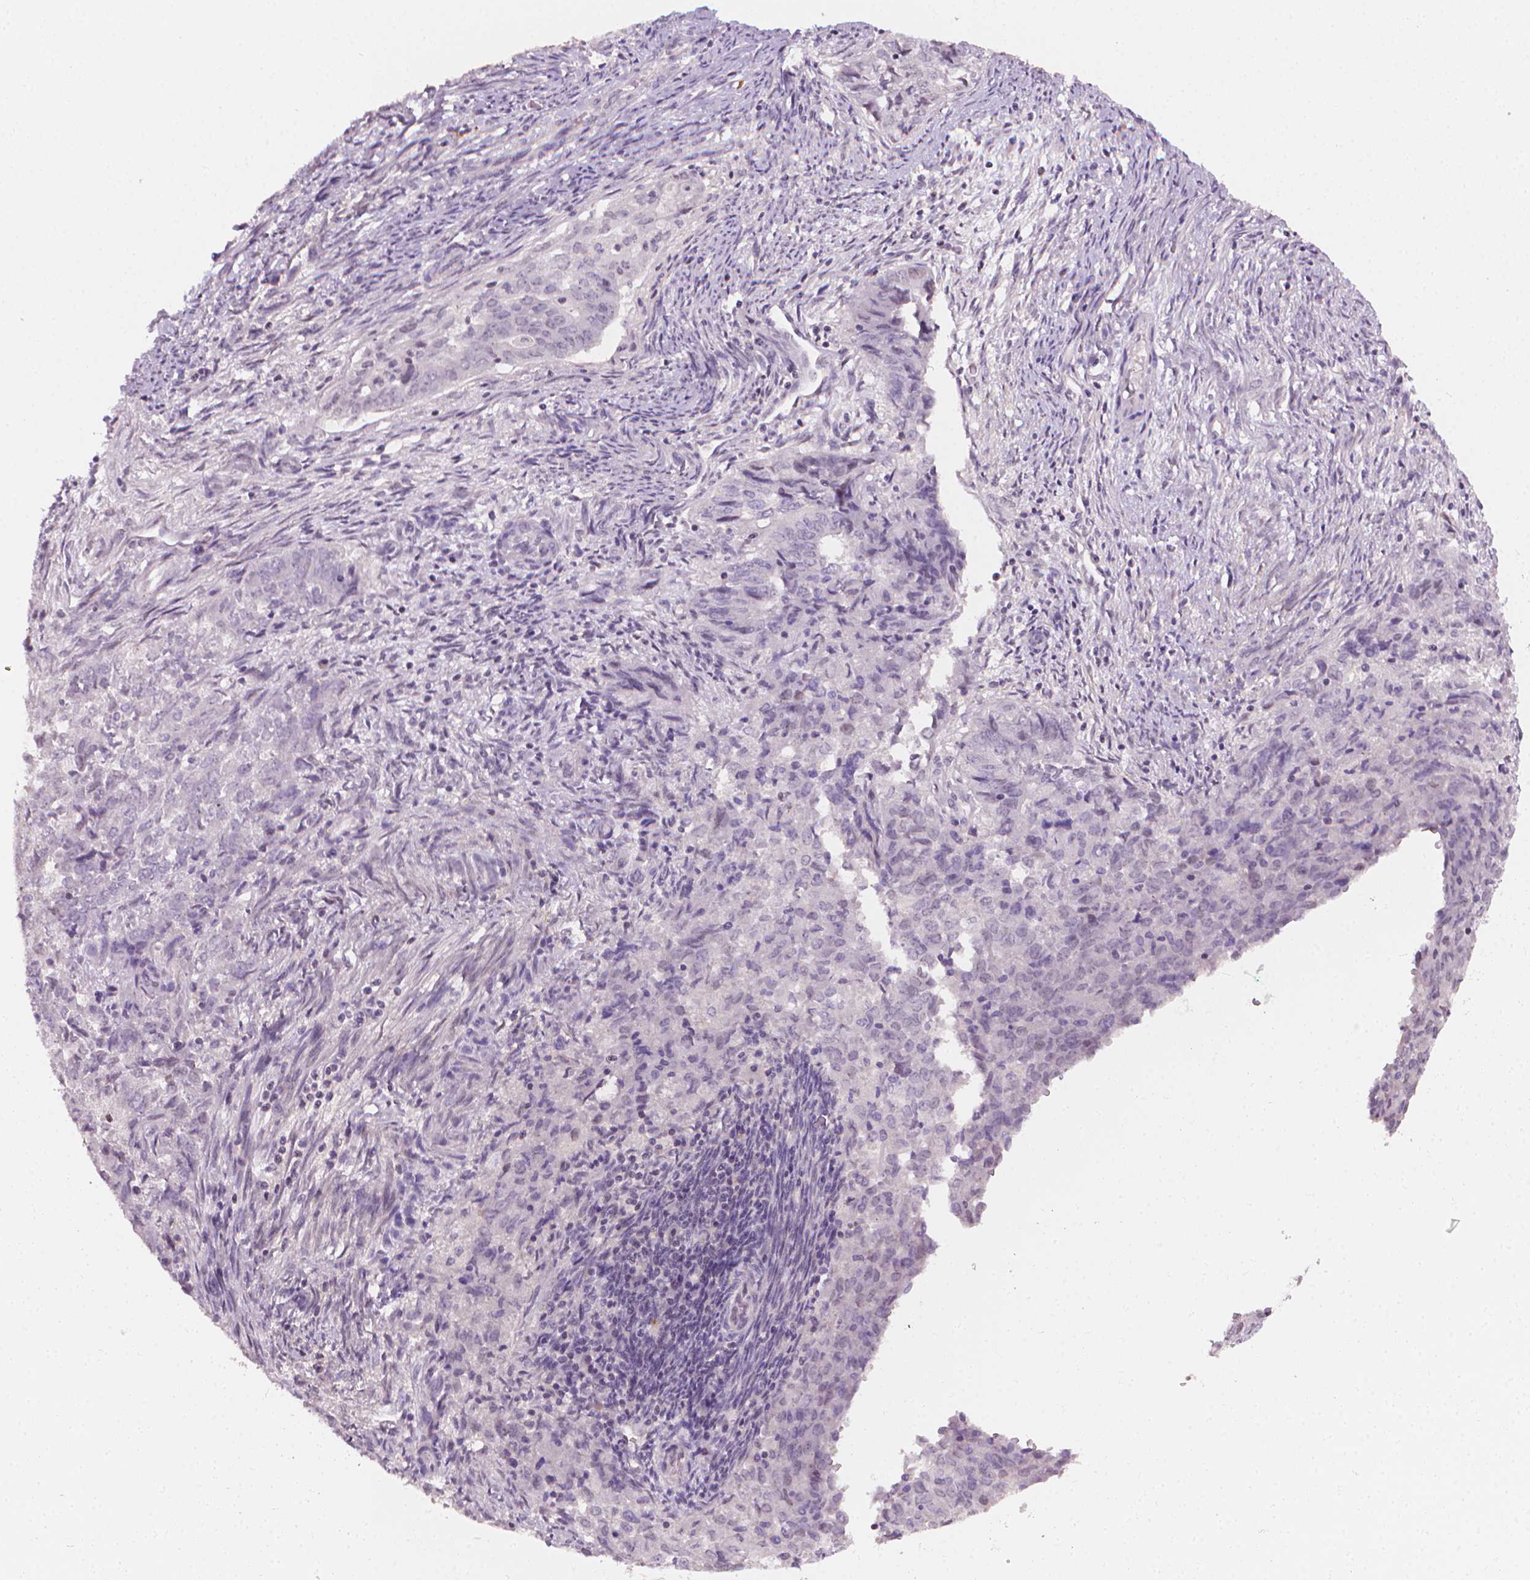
{"staining": {"intensity": "negative", "quantity": "none", "location": "none"}, "tissue": "endometrial cancer", "cell_type": "Tumor cells", "image_type": "cancer", "snomed": [{"axis": "morphology", "description": "Adenocarcinoma, NOS"}, {"axis": "topography", "description": "Endometrium"}], "caption": "Micrograph shows no significant protein expression in tumor cells of endometrial cancer.", "gene": "NCAN", "patient": {"sex": "female", "age": 72}}